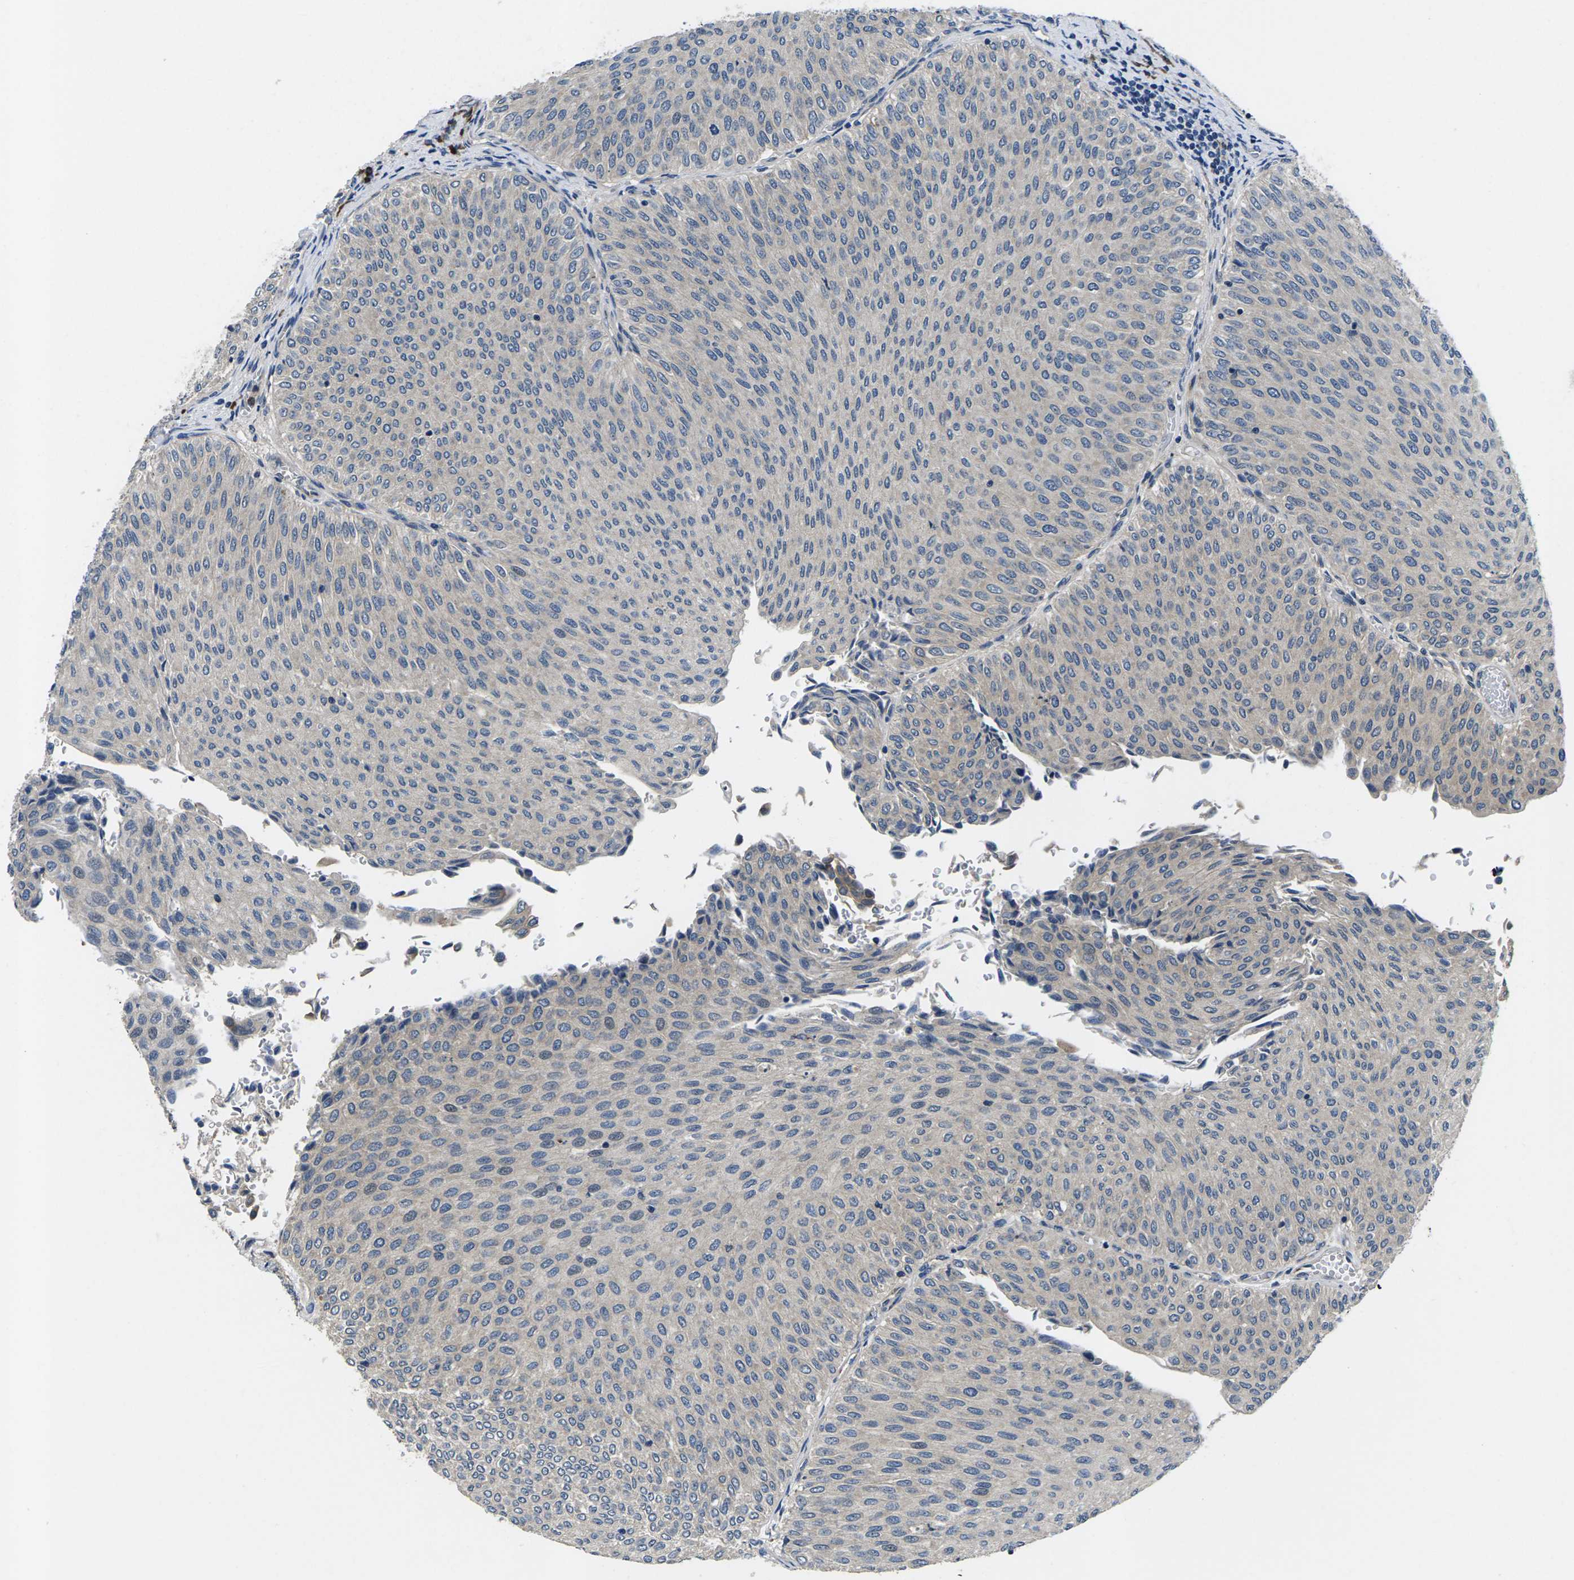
{"staining": {"intensity": "negative", "quantity": "none", "location": "none"}, "tissue": "urothelial cancer", "cell_type": "Tumor cells", "image_type": "cancer", "snomed": [{"axis": "morphology", "description": "Urothelial carcinoma, Low grade"}, {"axis": "topography", "description": "Urinary bladder"}], "caption": "A high-resolution image shows IHC staining of urothelial carcinoma (low-grade), which reveals no significant expression in tumor cells.", "gene": "PLCE1", "patient": {"sex": "male", "age": 78}}